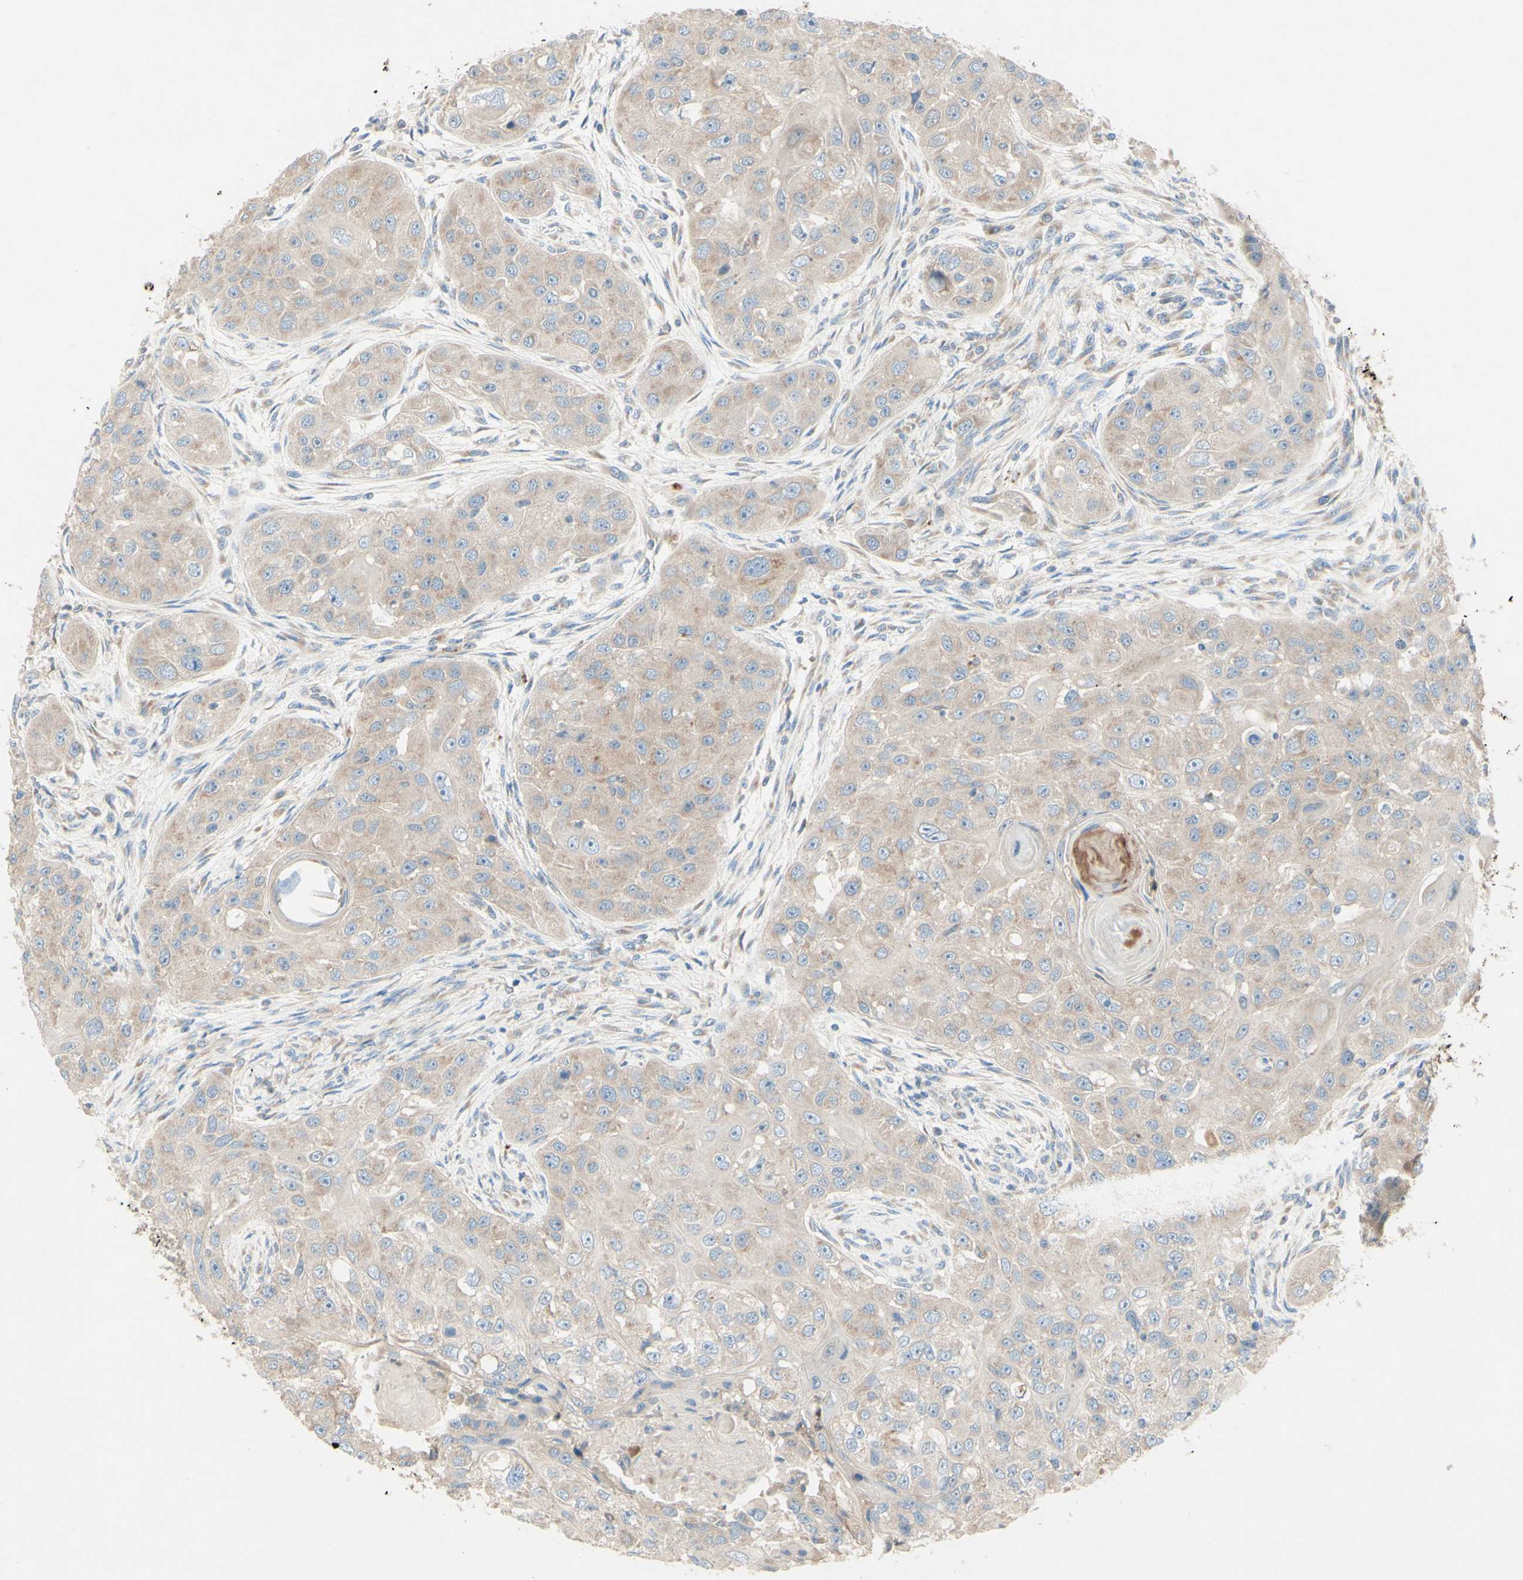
{"staining": {"intensity": "weak", "quantity": ">75%", "location": "cytoplasmic/membranous"}, "tissue": "head and neck cancer", "cell_type": "Tumor cells", "image_type": "cancer", "snomed": [{"axis": "morphology", "description": "Normal tissue, NOS"}, {"axis": "morphology", "description": "Squamous cell carcinoma, NOS"}, {"axis": "topography", "description": "Skeletal muscle"}, {"axis": "topography", "description": "Head-Neck"}], "caption": "Human squamous cell carcinoma (head and neck) stained for a protein (brown) displays weak cytoplasmic/membranous positive expression in about >75% of tumor cells.", "gene": "MTM1", "patient": {"sex": "male", "age": 51}}